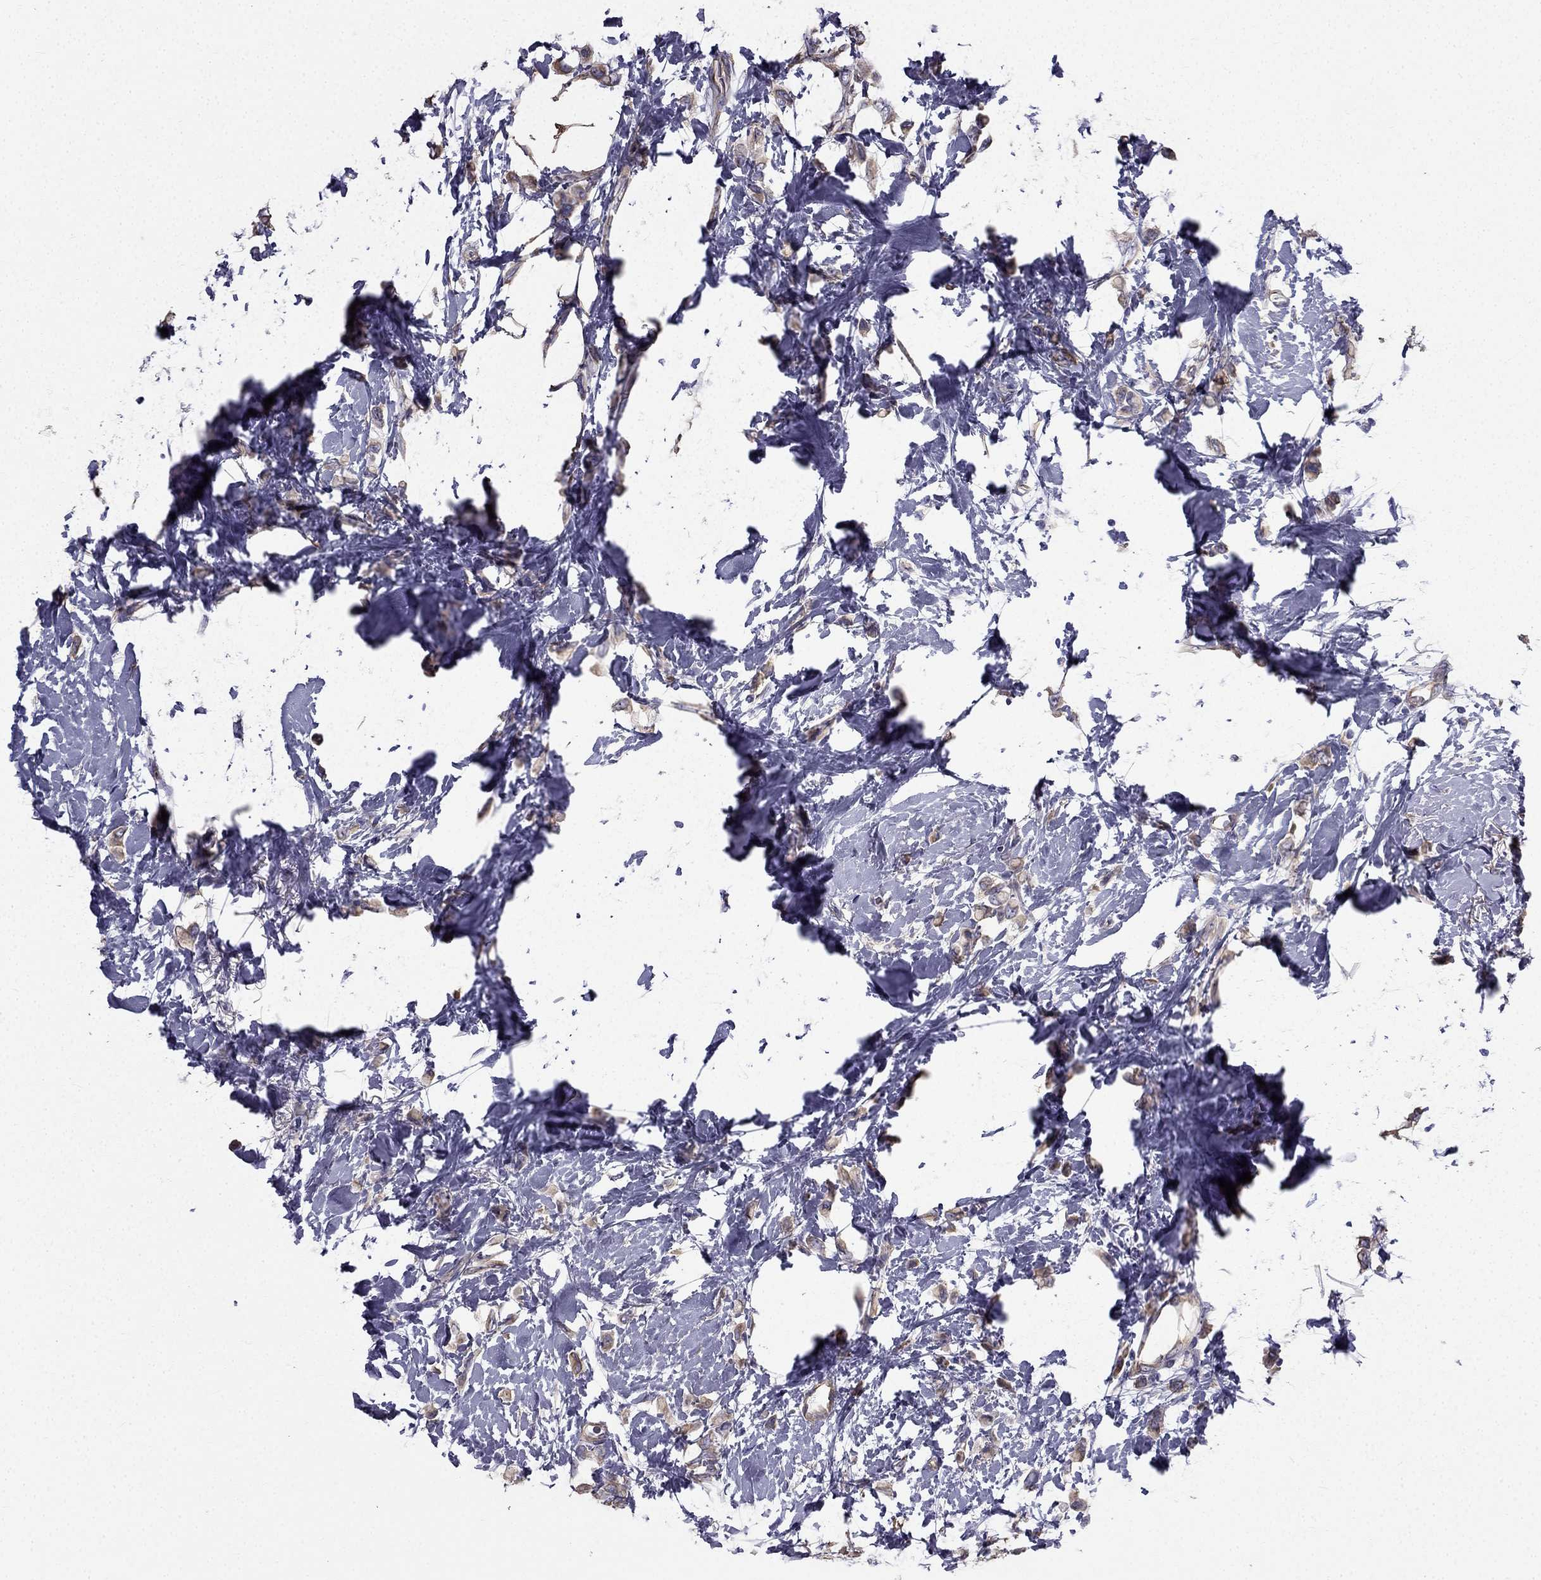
{"staining": {"intensity": "weak", "quantity": ">75%", "location": "cytoplasmic/membranous"}, "tissue": "breast cancer", "cell_type": "Tumor cells", "image_type": "cancer", "snomed": [{"axis": "morphology", "description": "Lobular carcinoma"}, {"axis": "topography", "description": "Breast"}], "caption": "Breast cancer tissue exhibits weak cytoplasmic/membranous expression in approximately >75% of tumor cells, visualized by immunohistochemistry.", "gene": "CCDC40", "patient": {"sex": "female", "age": 66}}